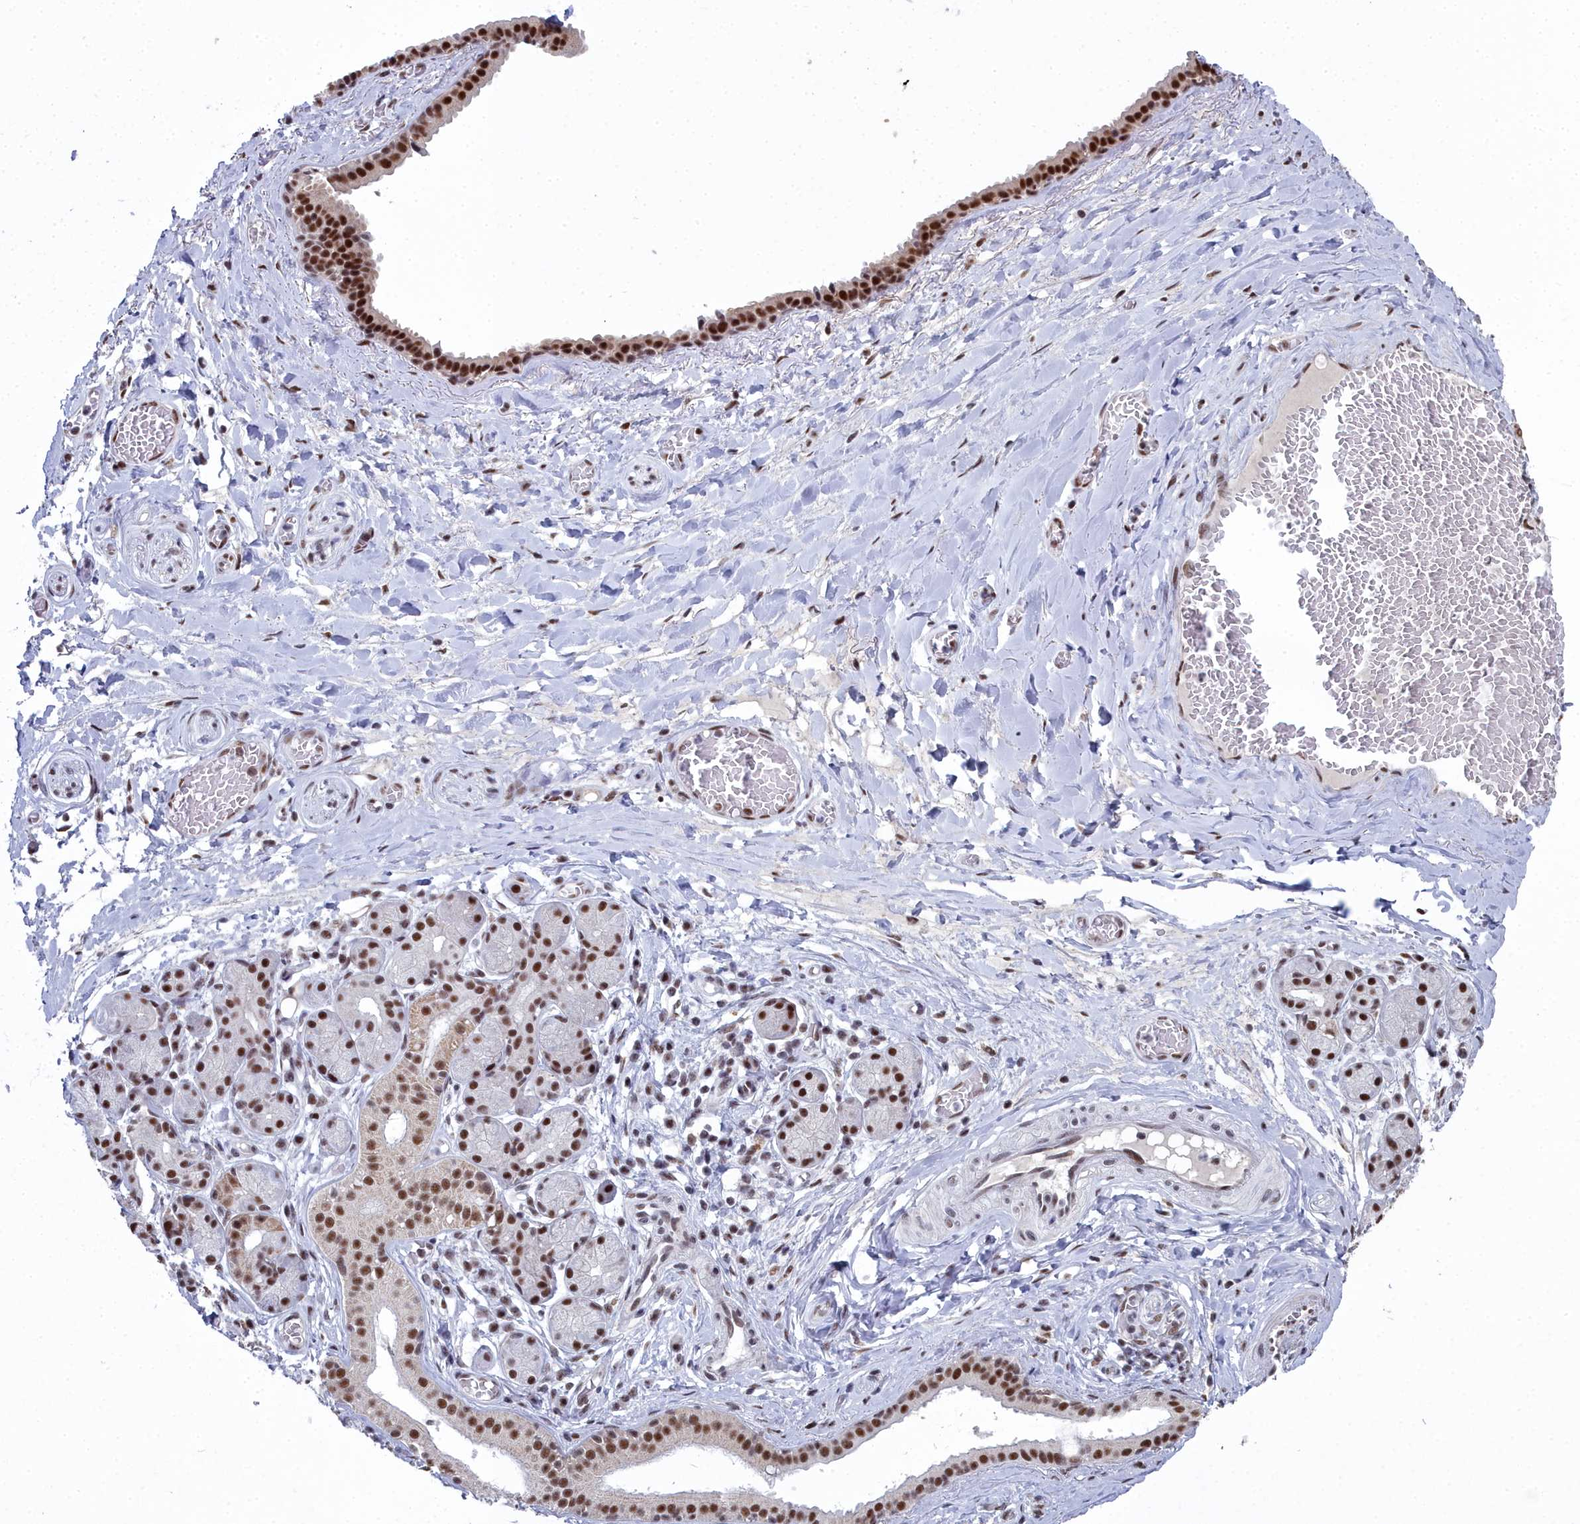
{"staining": {"intensity": "strong", "quantity": ">75%", "location": "nuclear"}, "tissue": "adipose tissue", "cell_type": "Adipocytes", "image_type": "normal", "snomed": [{"axis": "morphology", "description": "Normal tissue, NOS"}, {"axis": "topography", "description": "Salivary gland"}, {"axis": "topography", "description": "Peripheral nerve tissue"}], "caption": "Immunohistochemical staining of benign adipose tissue demonstrates high levels of strong nuclear expression in about >75% of adipocytes. The protein of interest is stained brown, and the nuclei are stained in blue (DAB IHC with brightfield microscopy, high magnification).", "gene": "SF3B3", "patient": {"sex": "male", "age": 62}}